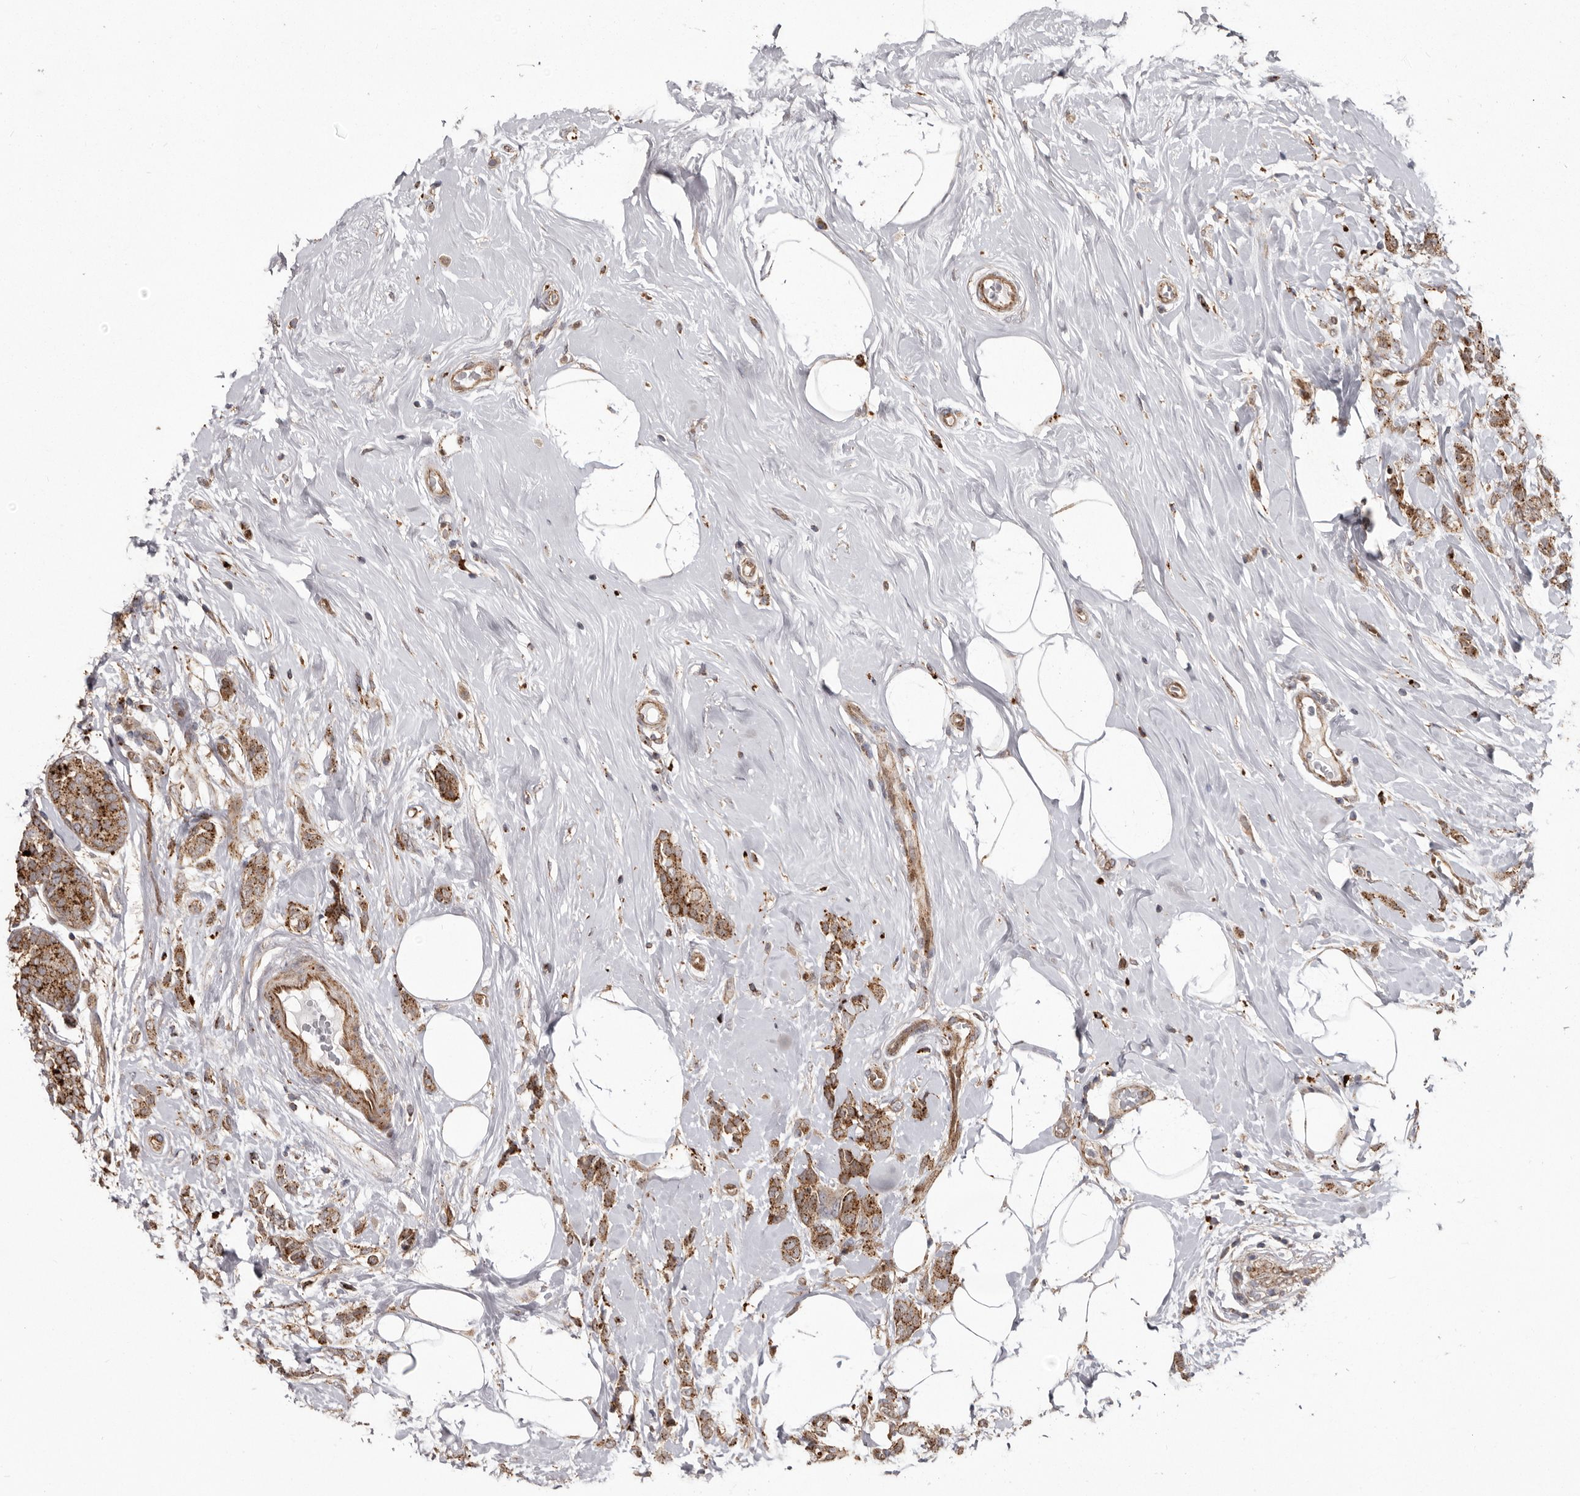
{"staining": {"intensity": "moderate", "quantity": ">75%", "location": "cytoplasmic/membranous"}, "tissue": "breast cancer", "cell_type": "Tumor cells", "image_type": "cancer", "snomed": [{"axis": "morphology", "description": "Lobular carcinoma, in situ"}, {"axis": "morphology", "description": "Lobular carcinoma"}, {"axis": "topography", "description": "Breast"}], "caption": "A brown stain shows moderate cytoplasmic/membranous expression of a protein in human lobular carcinoma (breast) tumor cells.", "gene": "NUP43", "patient": {"sex": "female", "age": 41}}